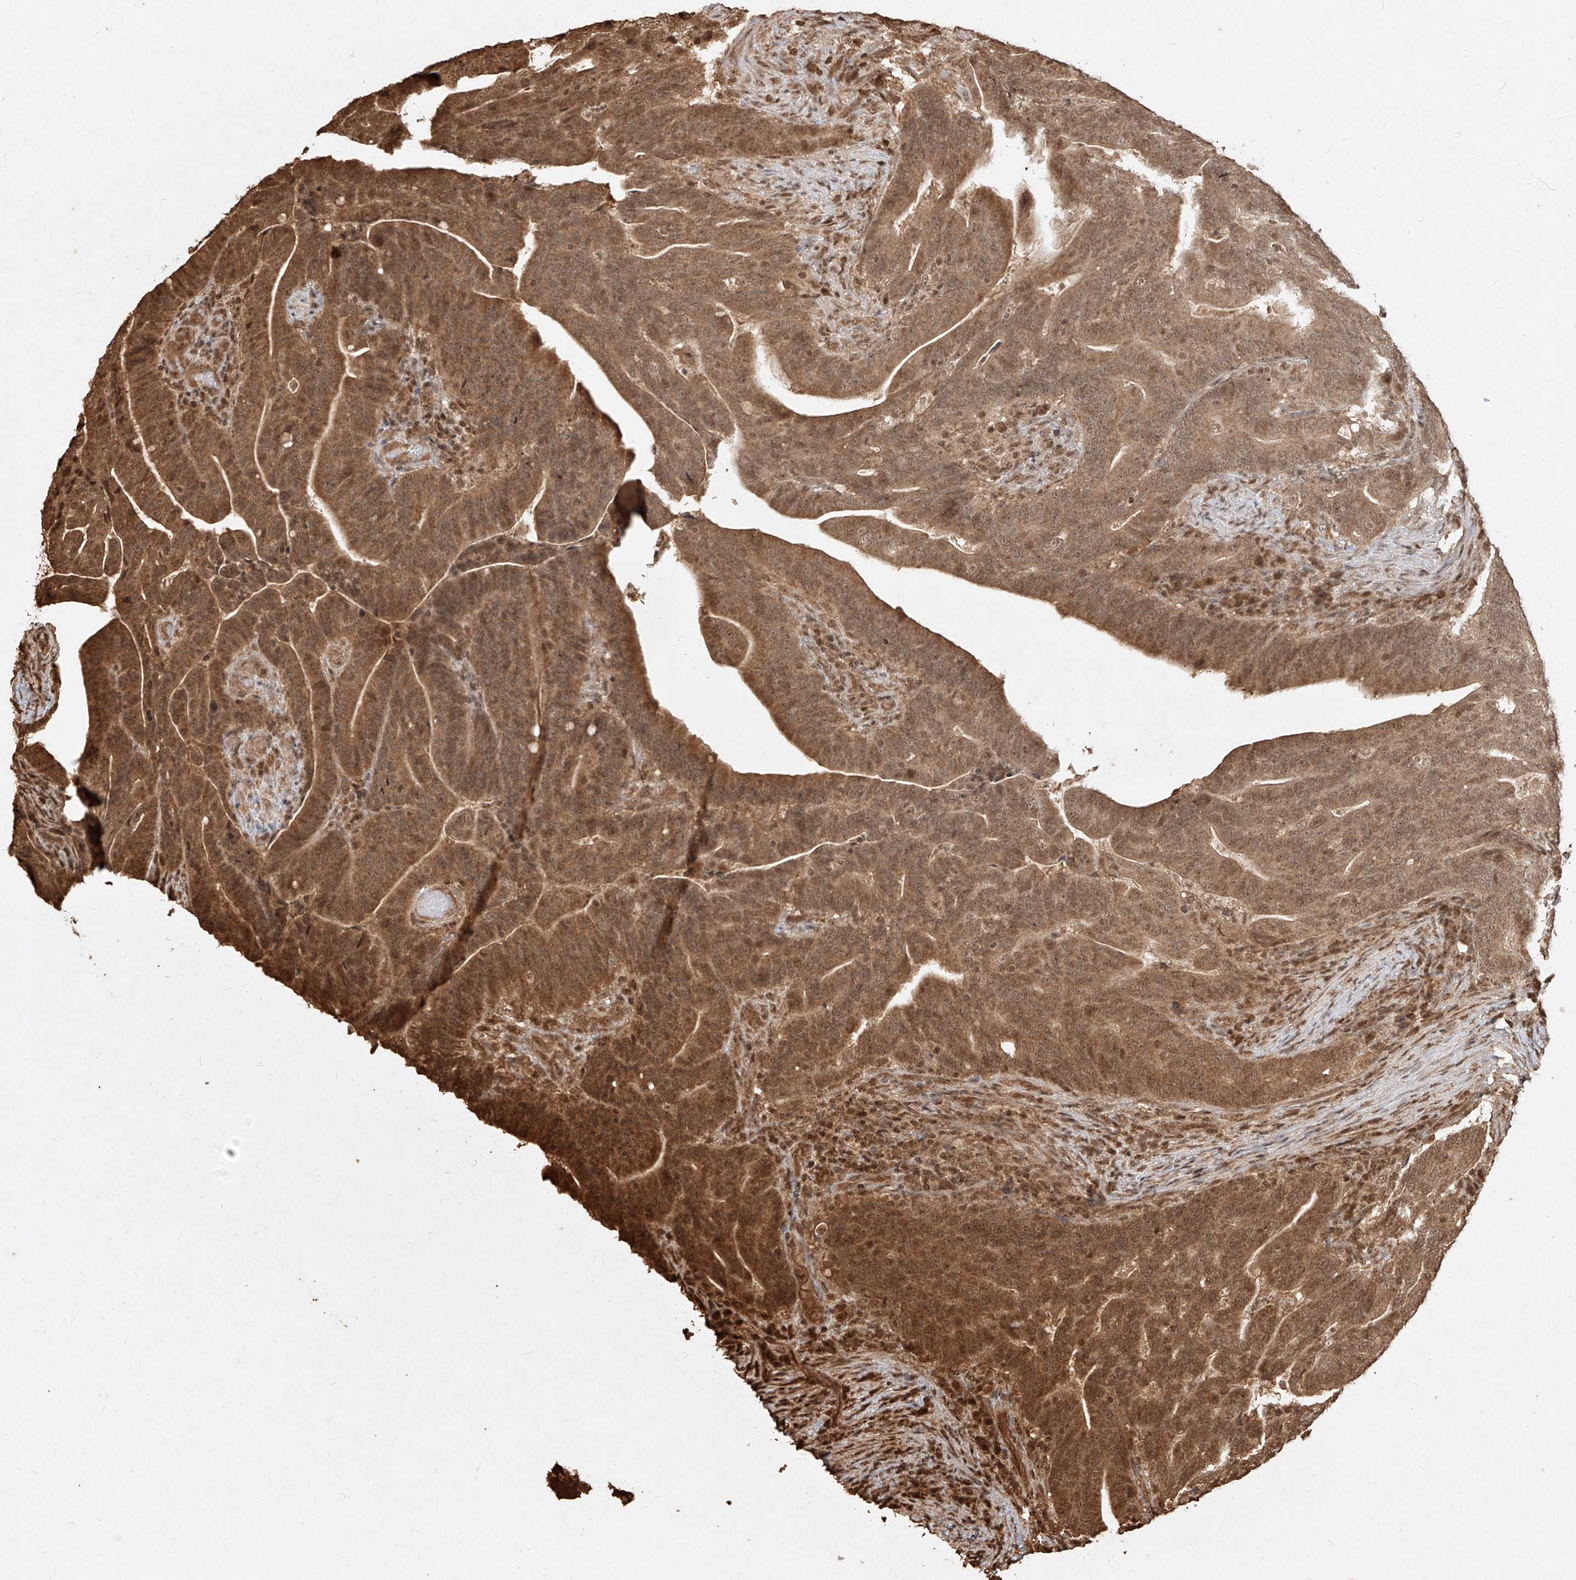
{"staining": {"intensity": "moderate", "quantity": ">75%", "location": "cytoplasmic/membranous,nuclear"}, "tissue": "colorectal cancer", "cell_type": "Tumor cells", "image_type": "cancer", "snomed": [{"axis": "morphology", "description": "Normal tissue, NOS"}, {"axis": "morphology", "description": "Adenocarcinoma, NOS"}, {"axis": "topography", "description": "Colon"}], "caption": "DAB (3,3'-diaminobenzidine) immunohistochemical staining of colorectal cancer (adenocarcinoma) displays moderate cytoplasmic/membranous and nuclear protein expression in approximately >75% of tumor cells.", "gene": "UBE2K", "patient": {"sex": "female", "age": 66}}